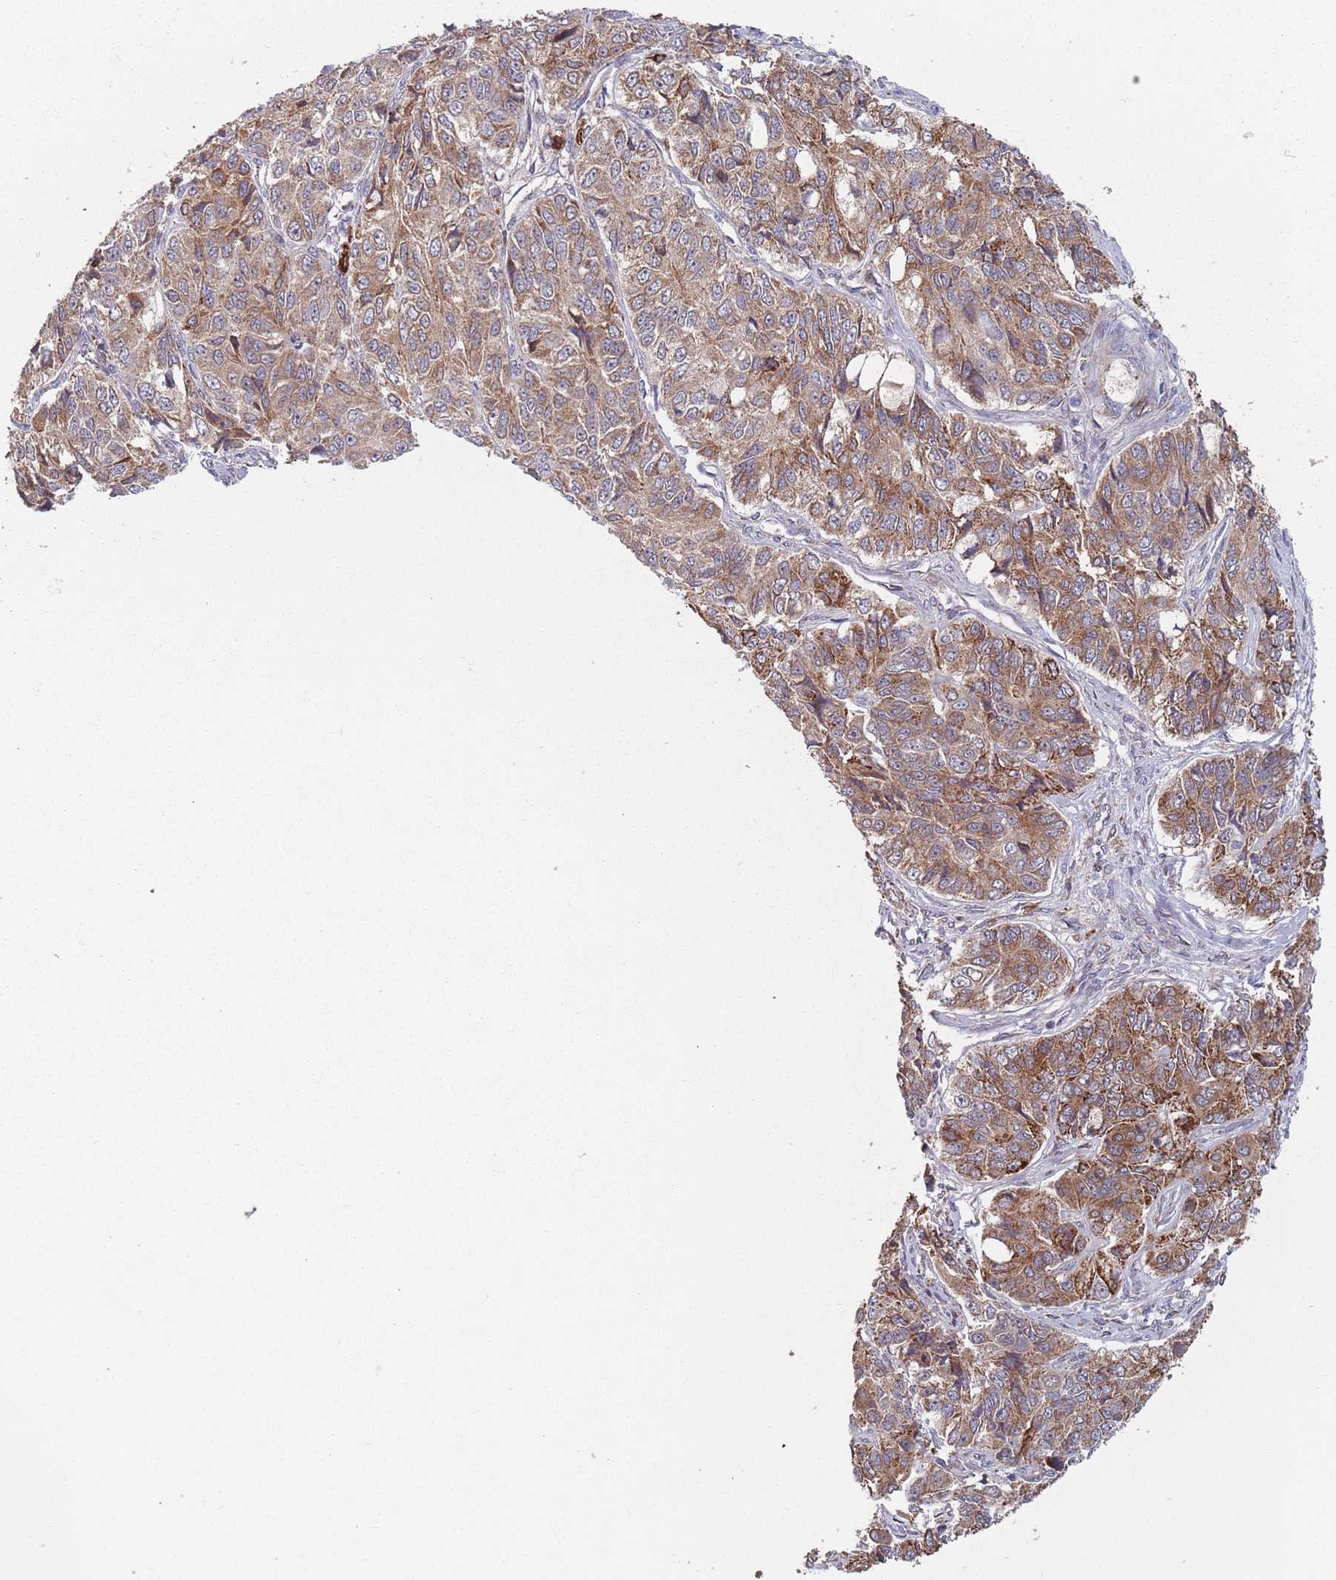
{"staining": {"intensity": "moderate", "quantity": ">75%", "location": "cytoplasmic/membranous"}, "tissue": "ovarian cancer", "cell_type": "Tumor cells", "image_type": "cancer", "snomed": [{"axis": "morphology", "description": "Carcinoma, endometroid"}, {"axis": "topography", "description": "Ovary"}], "caption": "There is medium levels of moderate cytoplasmic/membranous expression in tumor cells of ovarian cancer (endometroid carcinoma), as demonstrated by immunohistochemical staining (brown color).", "gene": "ZNF140", "patient": {"sex": "female", "age": 51}}